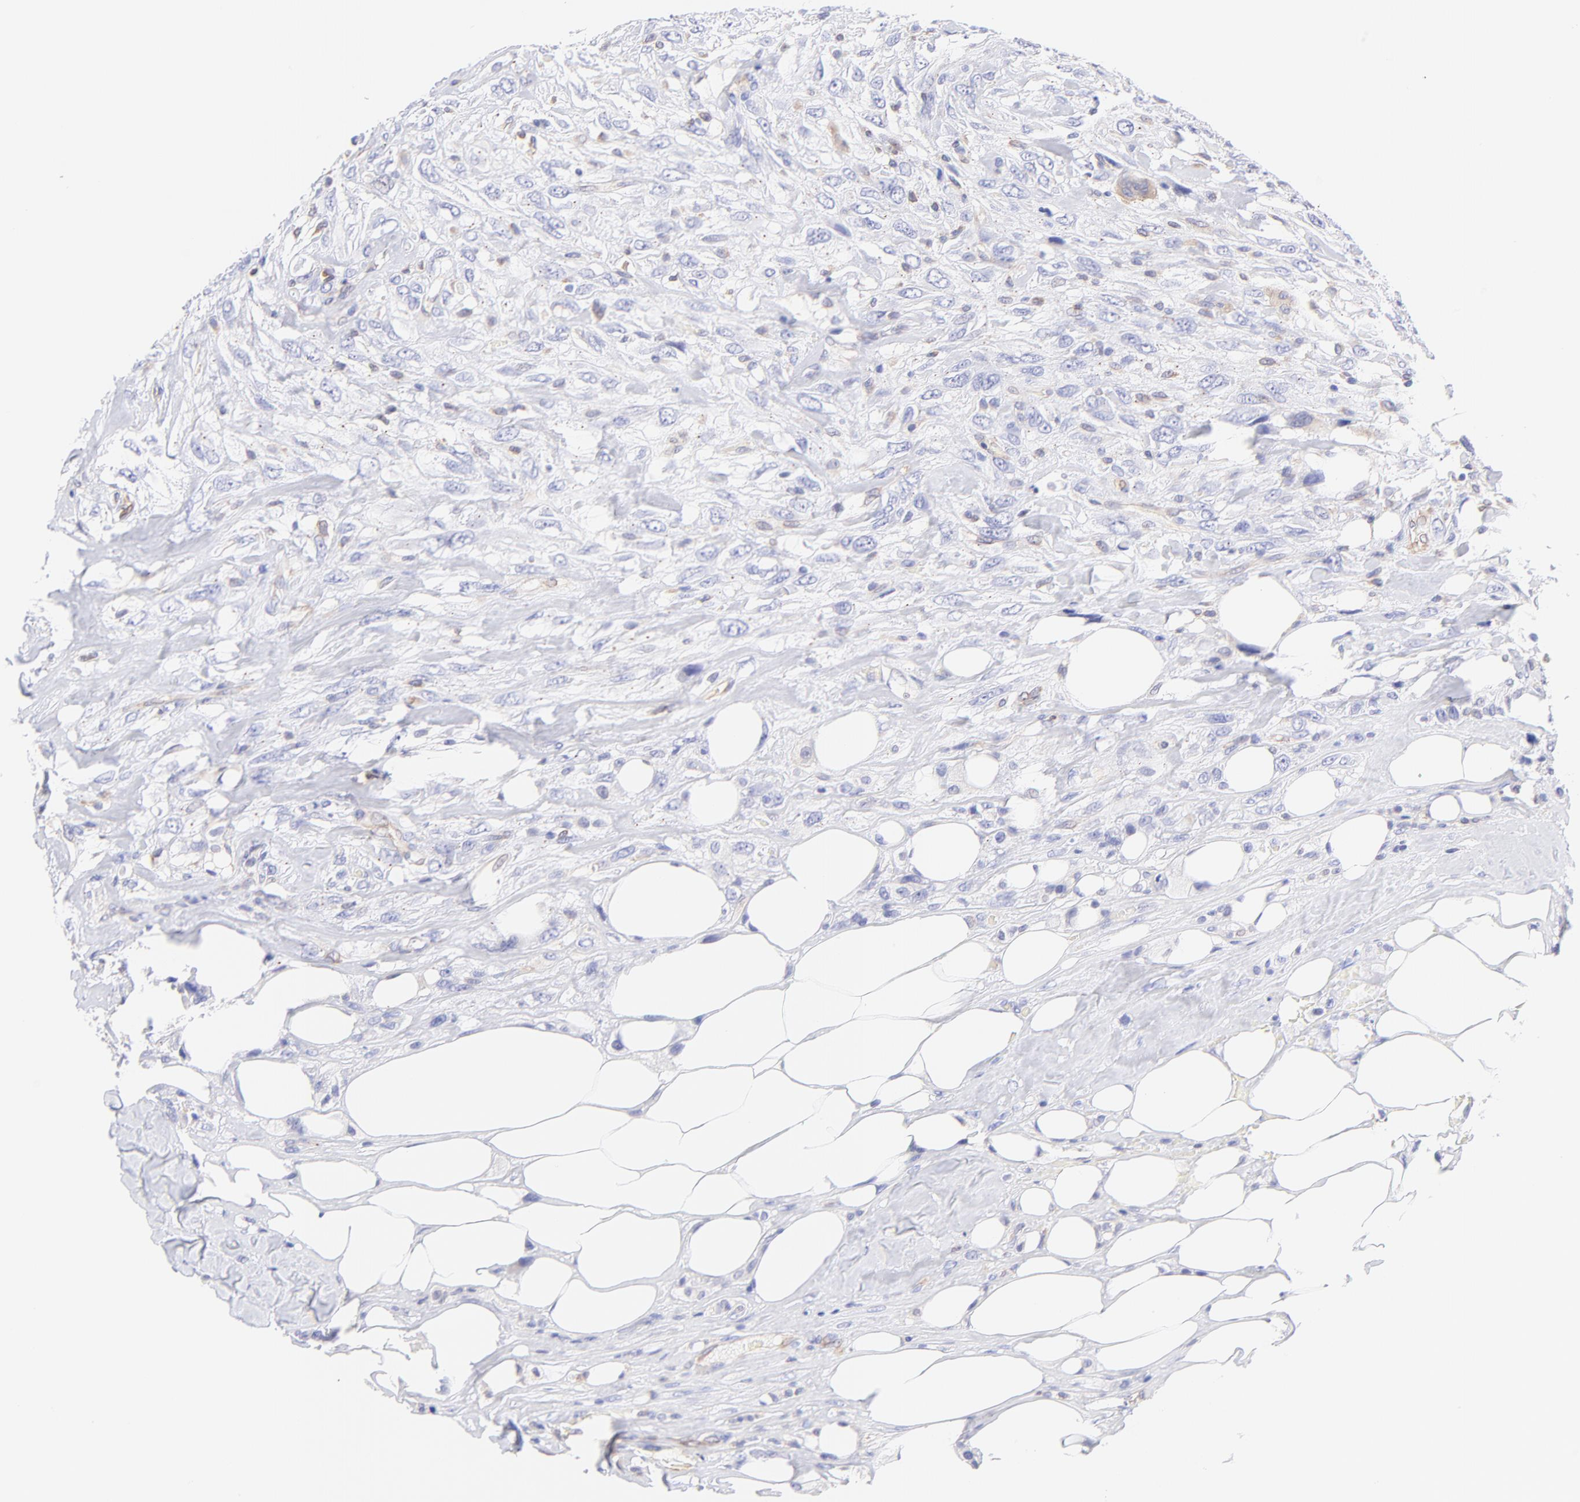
{"staining": {"intensity": "negative", "quantity": "none", "location": "none"}, "tissue": "breast cancer", "cell_type": "Tumor cells", "image_type": "cancer", "snomed": [{"axis": "morphology", "description": "Neoplasm, malignant, NOS"}, {"axis": "topography", "description": "Breast"}], "caption": "Histopathology image shows no protein expression in tumor cells of breast cancer (neoplasm (malignant)) tissue.", "gene": "IRAG2", "patient": {"sex": "female", "age": 50}}